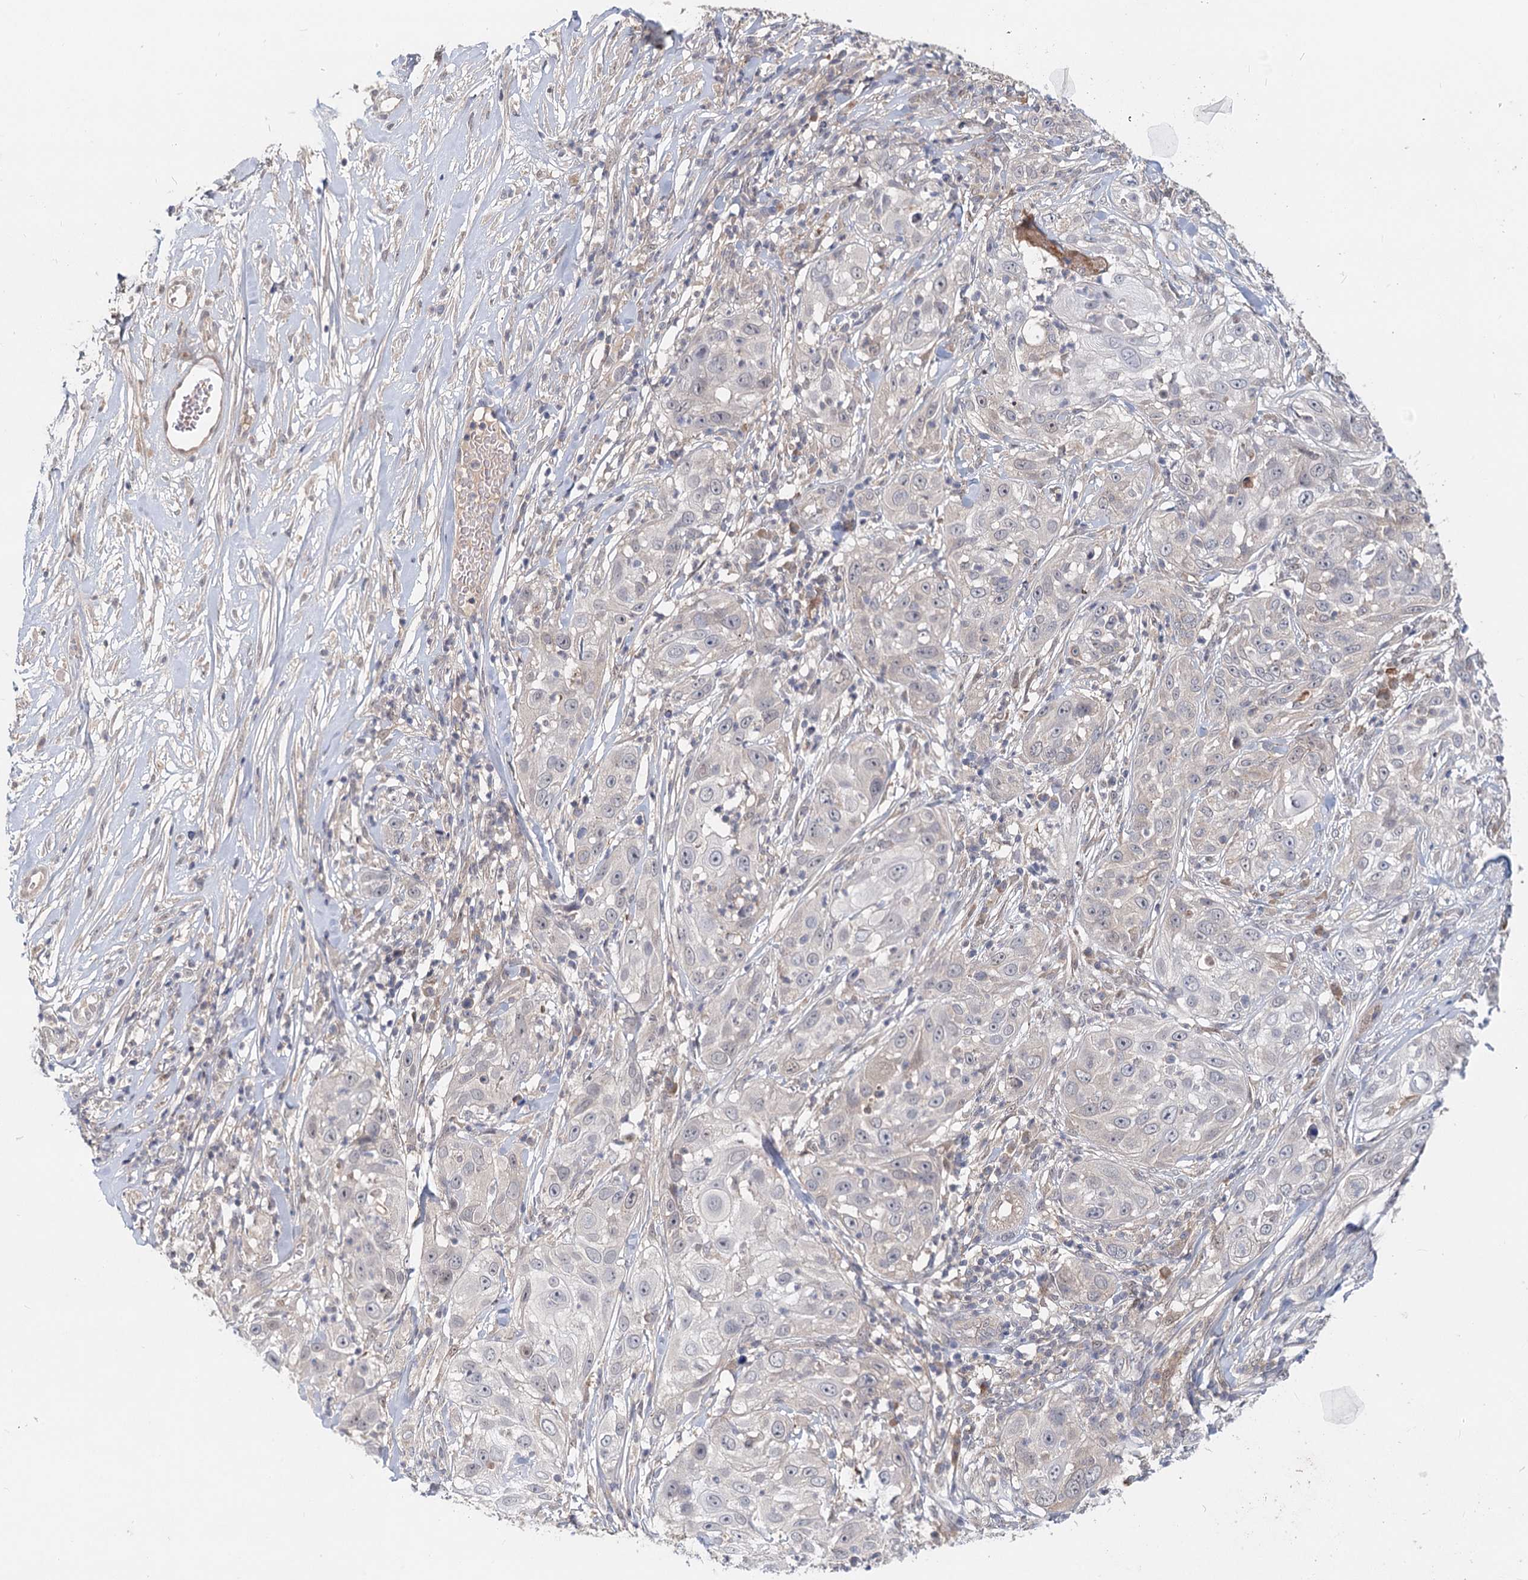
{"staining": {"intensity": "negative", "quantity": "none", "location": "none"}, "tissue": "skin cancer", "cell_type": "Tumor cells", "image_type": "cancer", "snomed": [{"axis": "morphology", "description": "Squamous cell carcinoma, NOS"}, {"axis": "topography", "description": "Skin"}], "caption": "The micrograph demonstrates no significant expression in tumor cells of squamous cell carcinoma (skin).", "gene": "AP3B1", "patient": {"sex": "female", "age": 44}}